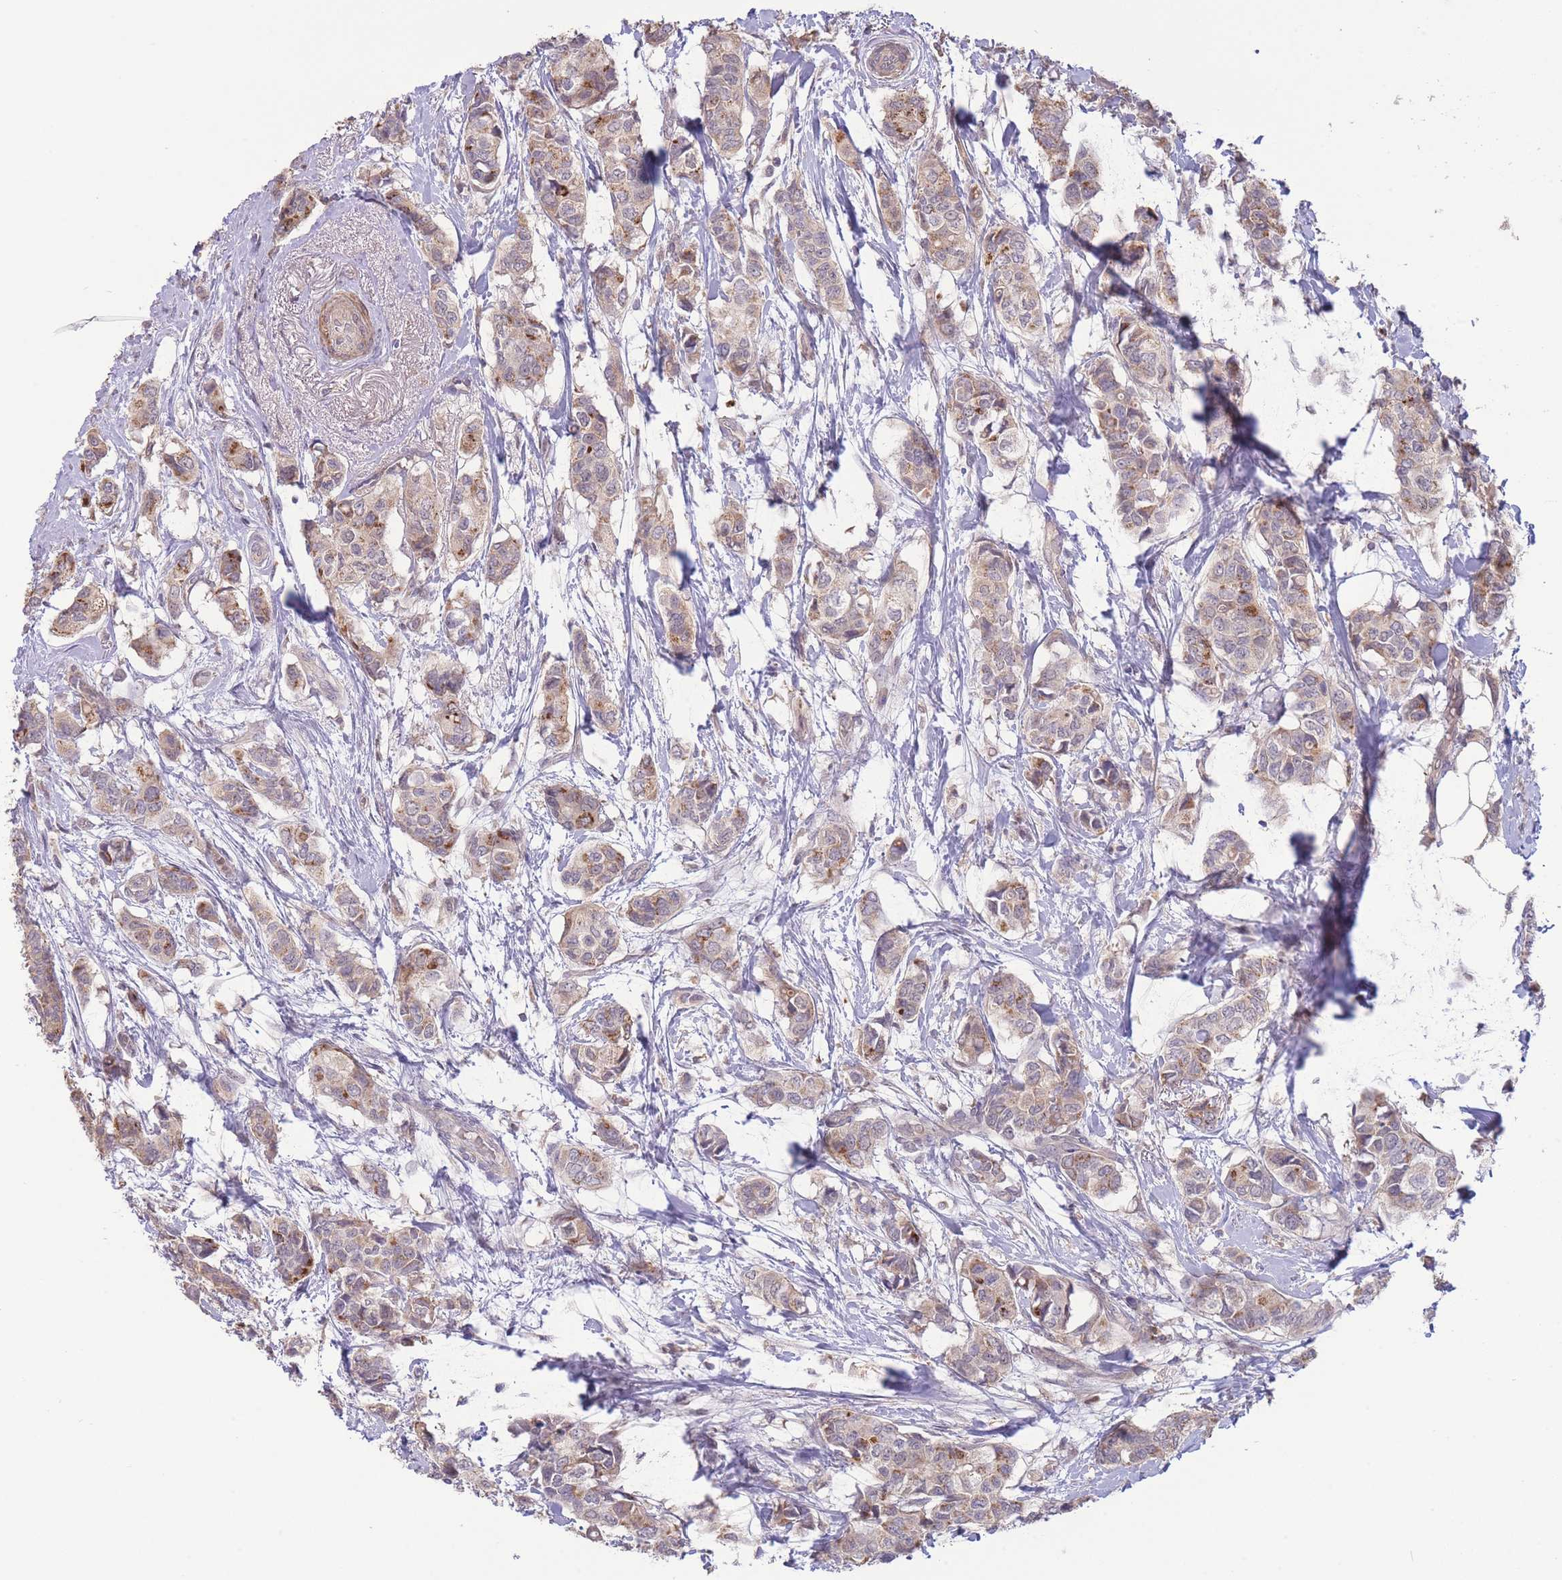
{"staining": {"intensity": "weak", "quantity": ">75%", "location": "cytoplasmic/membranous"}, "tissue": "breast cancer", "cell_type": "Tumor cells", "image_type": "cancer", "snomed": [{"axis": "morphology", "description": "Lobular carcinoma"}, {"axis": "topography", "description": "Breast"}], "caption": "Protein staining shows weak cytoplasmic/membranous expression in about >75% of tumor cells in breast cancer (lobular carcinoma).", "gene": "ZNF304", "patient": {"sex": "female", "age": 51}}